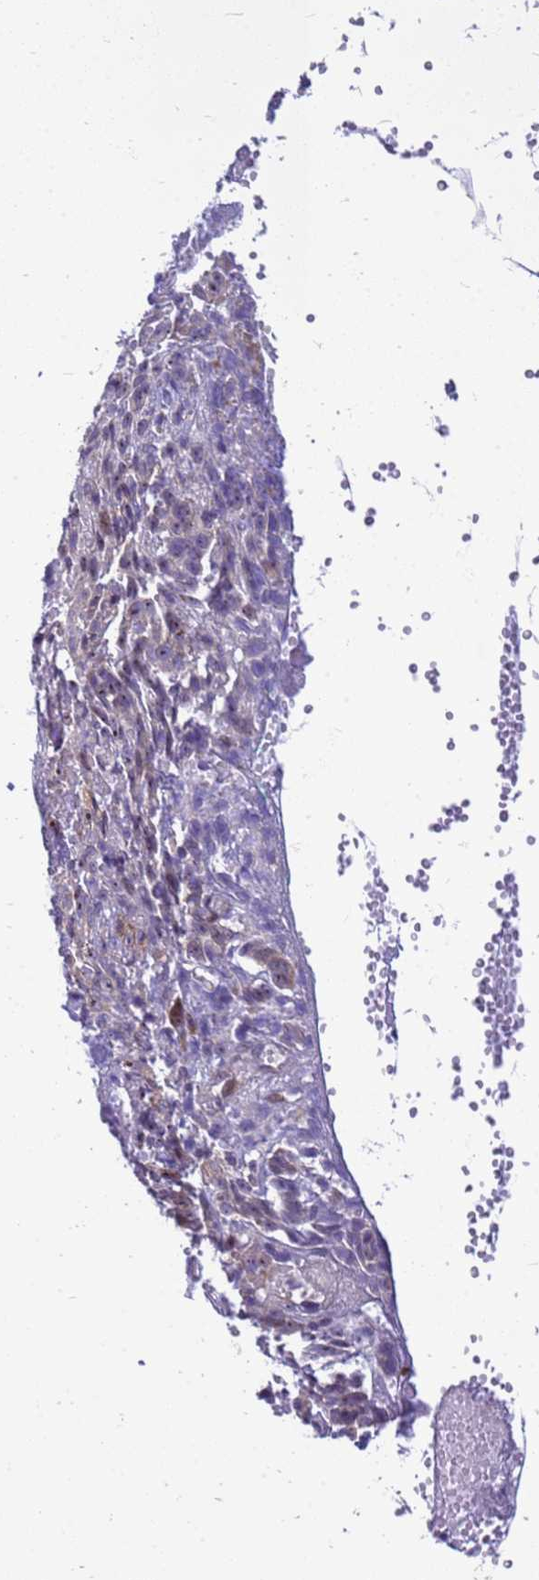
{"staining": {"intensity": "moderate", "quantity": ">75%", "location": "cytoplasmic/membranous"}, "tissue": "soft tissue", "cell_type": "Fibroblasts", "image_type": "normal", "snomed": [{"axis": "morphology", "description": "Normal tissue, NOS"}, {"axis": "morphology", "description": "Basal cell carcinoma"}, {"axis": "topography", "description": "Cartilage tissue"}, {"axis": "topography", "description": "Nasopharynx"}, {"axis": "topography", "description": "Oral tissue"}], "caption": "About >75% of fibroblasts in unremarkable human soft tissue reveal moderate cytoplasmic/membranous protein staining as visualized by brown immunohistochemical staining.", "gene": "RSPO1", "patient": {"sex": "female", "age": 77}}